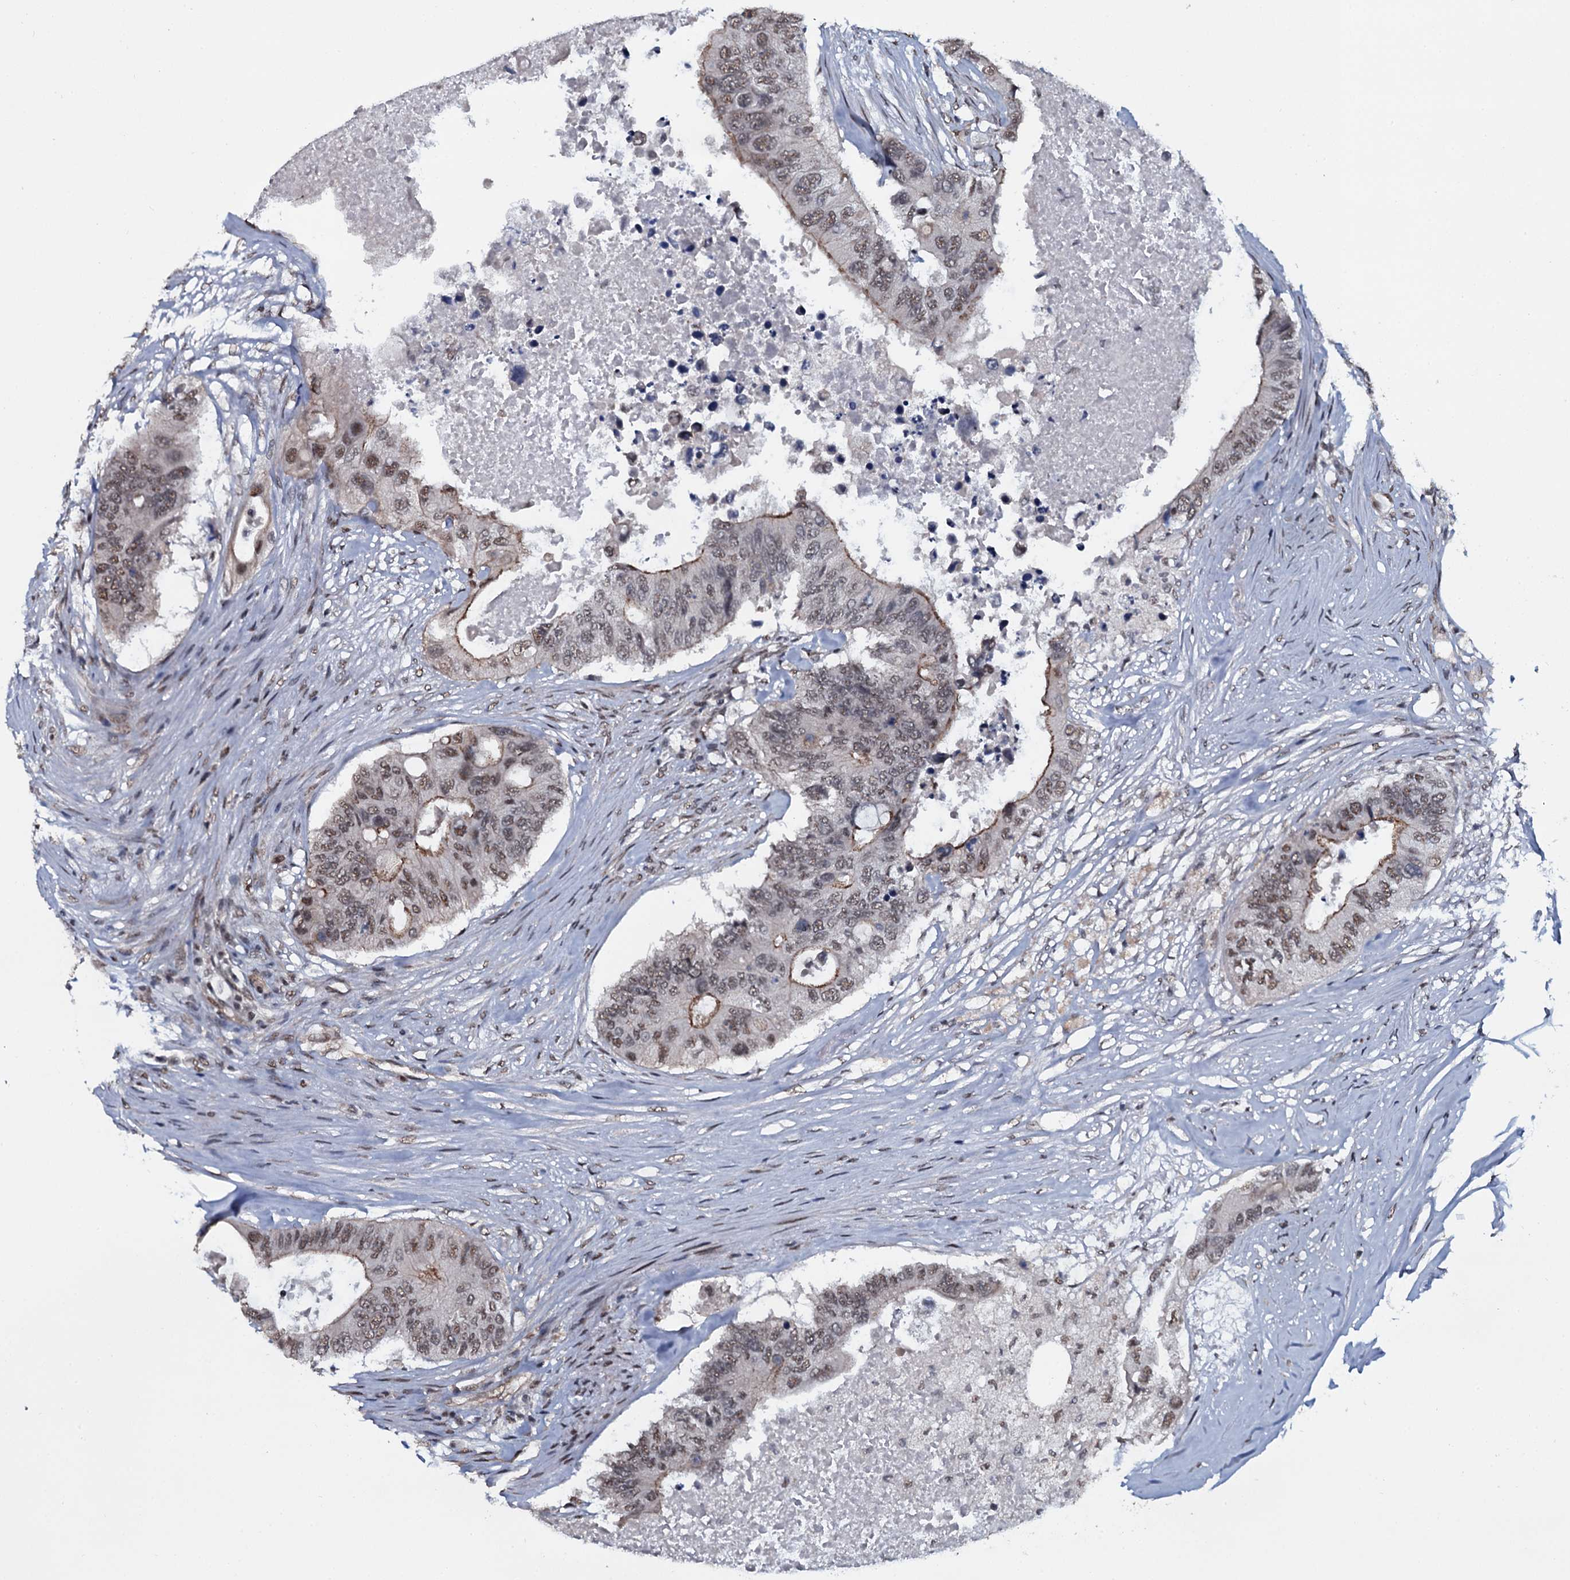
{"staining": {"intensity": "moderate", "quantity": ">75%", "location": "cytoplasmic/membranous,nuclear"}, "tissue": "colorectal cancer", "cell_type": "Tumor cells", "image_type": "cancer", "snomed": [{"axis": "morphology", "description": "Adenocarcinoma, NOS"}, {"axis": "topography", "description": "Colon"}], "caption": "A micrograph showing moderate cytoplasmic/membranous and nuclear positivity in about >75% of tumor cells in adenocarcinoma (colorectal), as visualized by brown immunohistochemical staining.", "gene": "SH2D4B", "patient": {"sex": "male", "age": 71}}